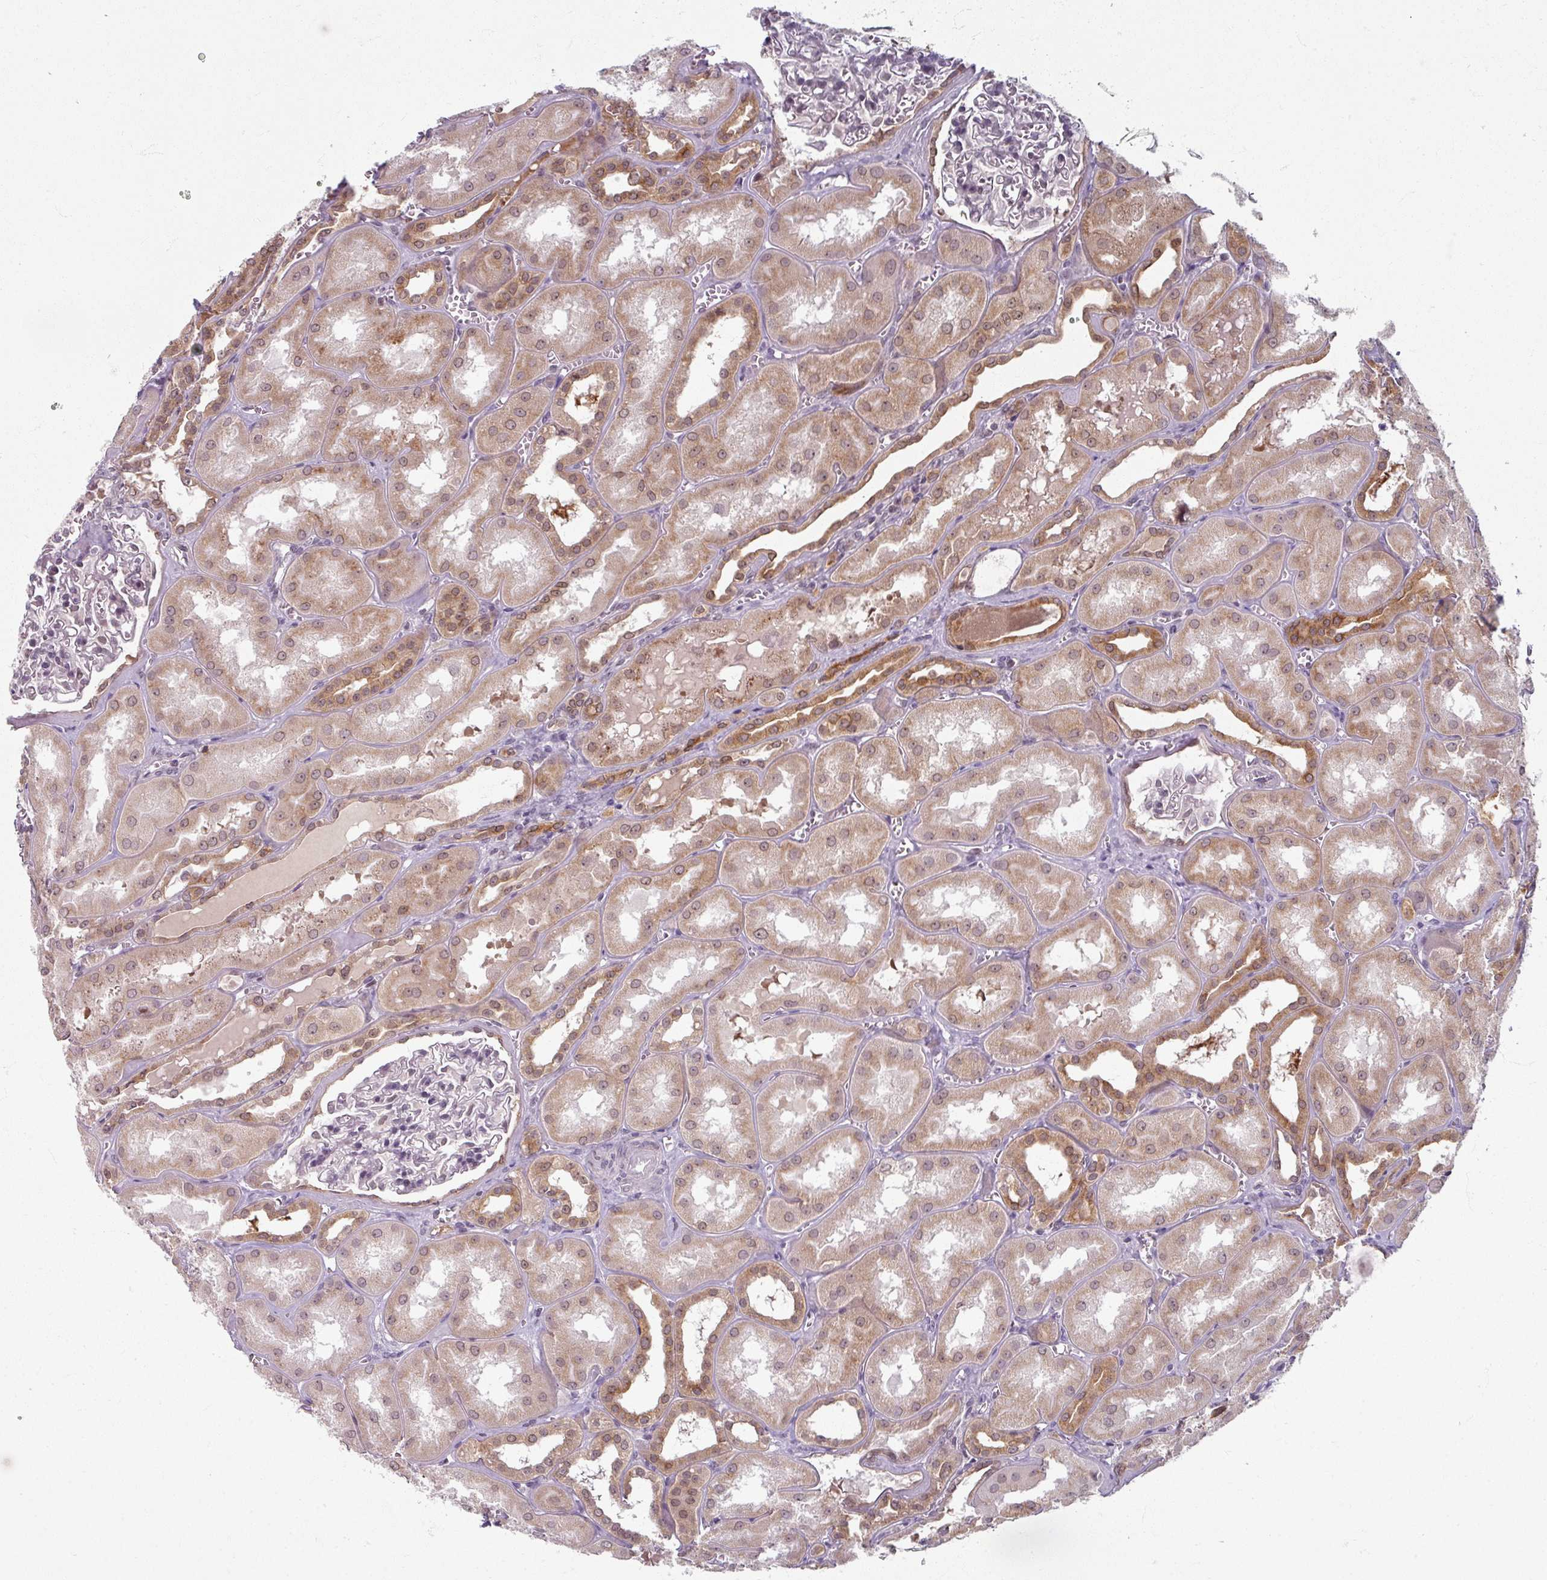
{"staining": {"intensity": "moderate", "quantity": "<25%", "location": "cytoplasmic/membranous"}, "tissue": "kidney", "cell_type": "Cells in glomeruli", "image_type": "normal", "snomed": [{"axis": "morphology", "description": "Normal tissue, NOS"}, {"axis": "topography", "description": "Kidney"}], "caption": "A low amount of moderate cytoplasmic/membranous staining is appreciated in approximately <25% of cells in glomeruli in unremarkable kidney.", "gene": "KLC3", "patient": {"sex": "male", "age": 61}}